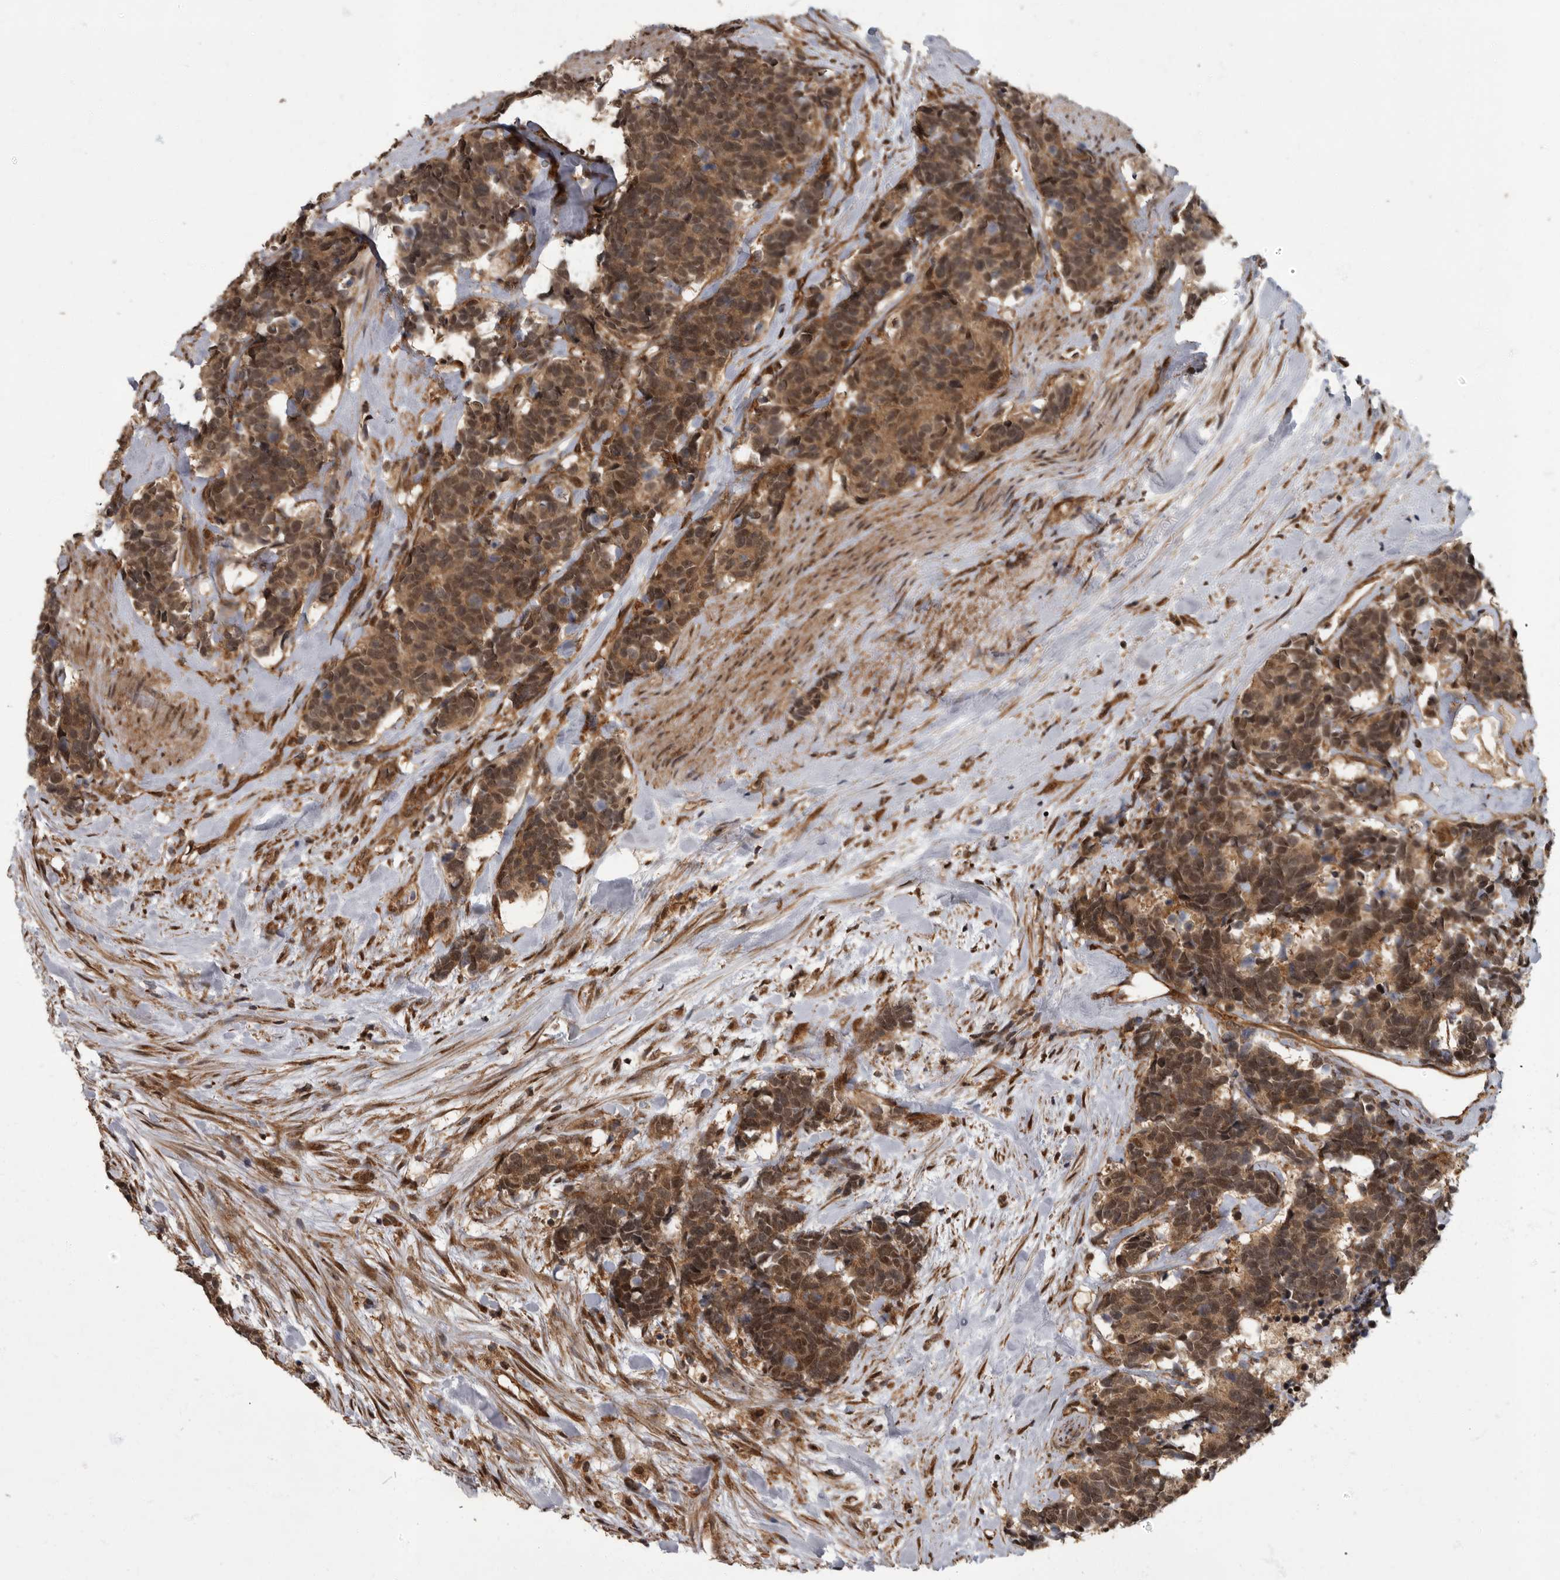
{"staining": {"intensity": "moderate", "quantity": ">75%", "location": "cytoplasmic/membranous,nuclear"}, "tissue": "carcinoid", "cell_type": "Tumor cells", "image_type": "cancer", "snomed": [{"axis": "morphology", "description": "Carcinoma, NOS"}, {"axis": "morphology", "description": "Carcinoid, malignant, NOS"}, {"axis": "topography", "description": "Urinary bladder"}], "caption": "The histopathology image shows staining of carcinoma, revealing moderate cytoplasmic/membranous and nuclear protein staining (brown color) within tumor cells.", "gene": "VPS50", "patient": {"sex": "male", "age": 57}}